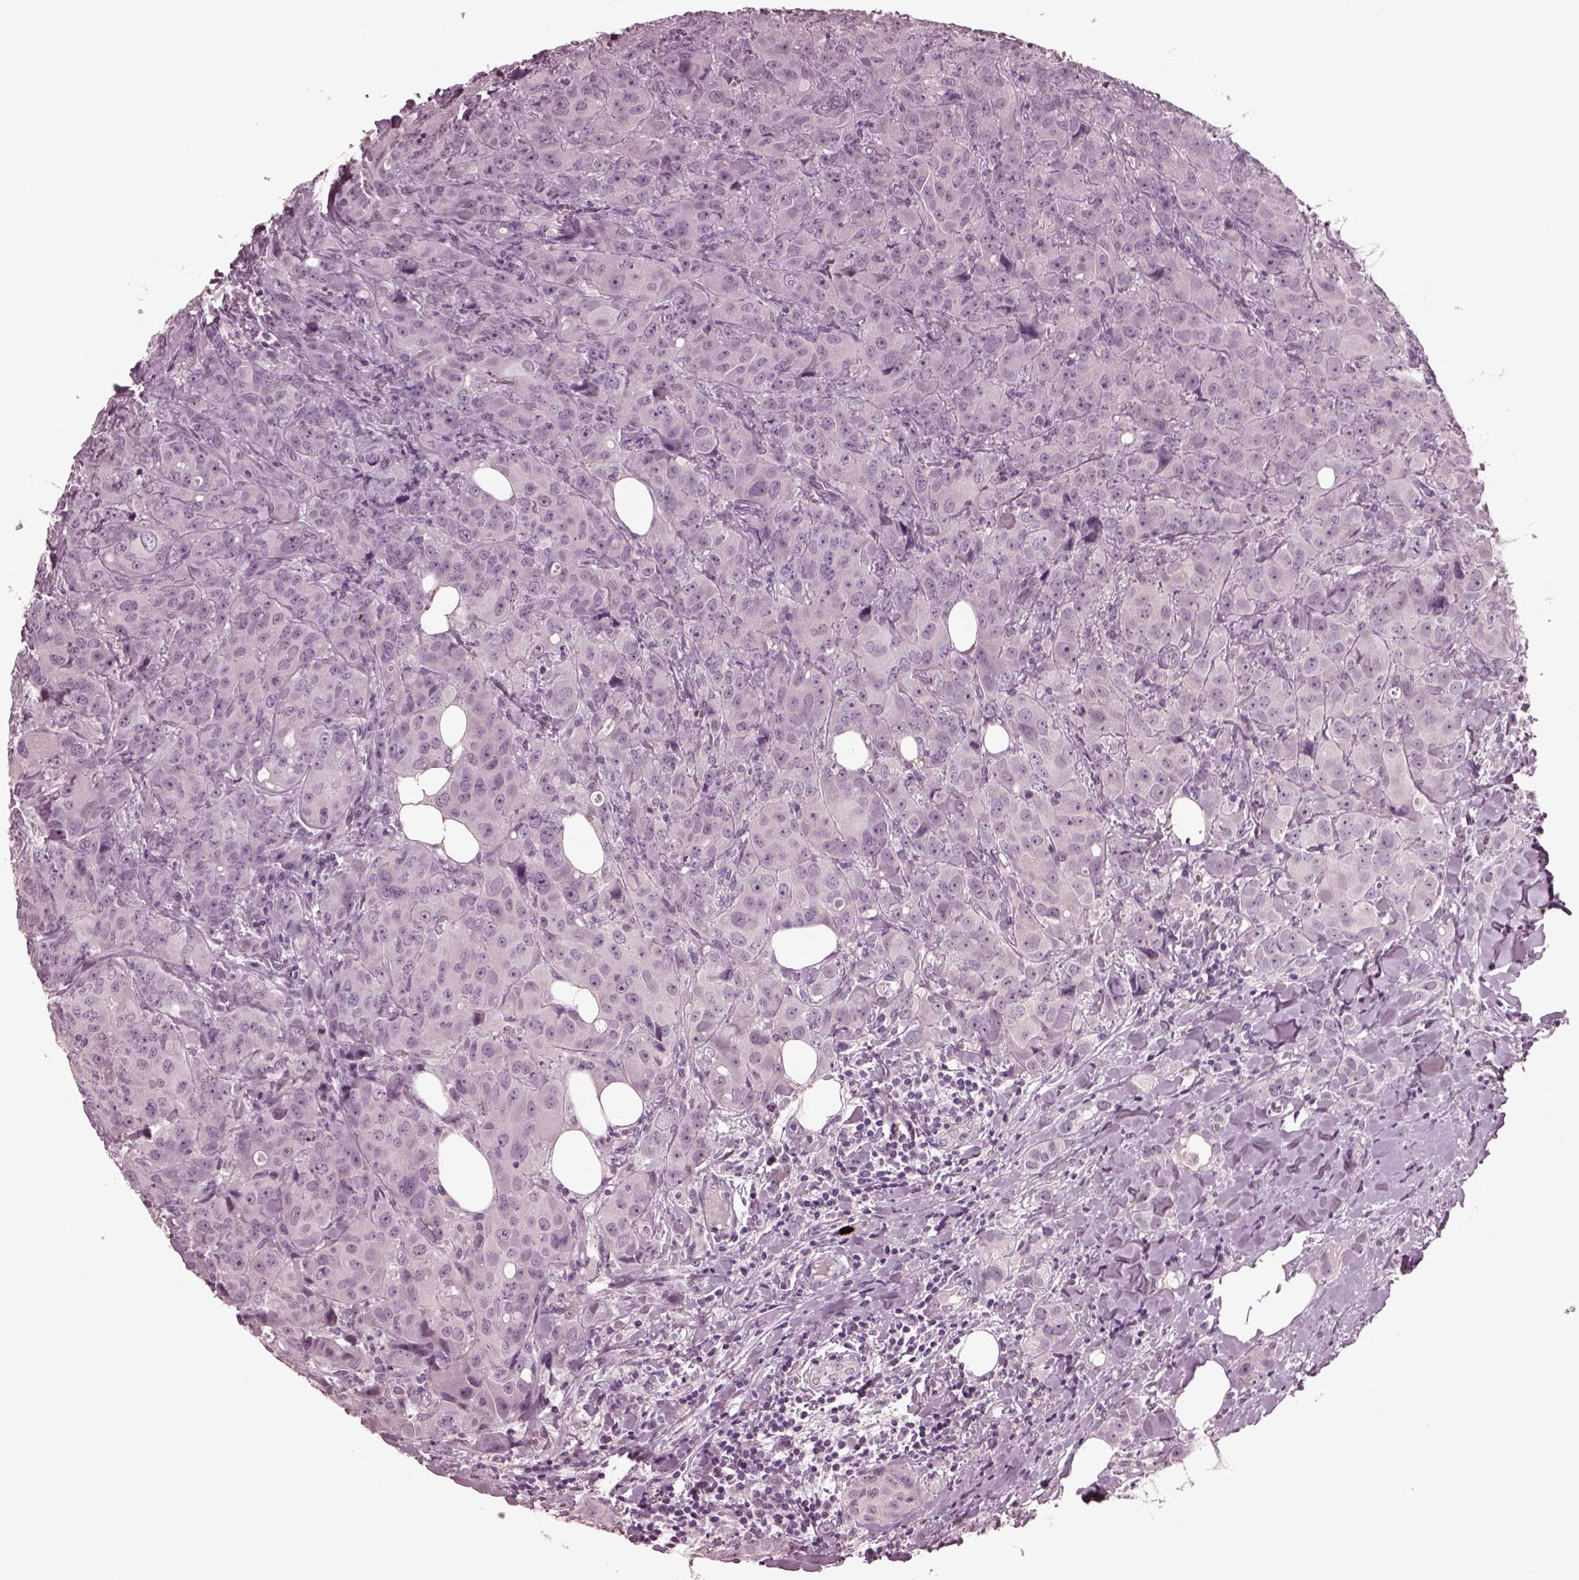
{"staining": {"intensity": "negative", "quantity": "none", "location": "none"}, "tissue": "breast cancer", "cell_type": "Tumor cells", "image_type": "cancer", "snomed": [{"axis": "morphology", "description": "Duct carcinoma"}, {"axis": "topography", "description": "Breast"}], "caption": "Tumor cells show no significant staining in invasive ductal carcinoma (breast).", "gene": "MIB2", "patient": {"sex": "female", "age": 43}}